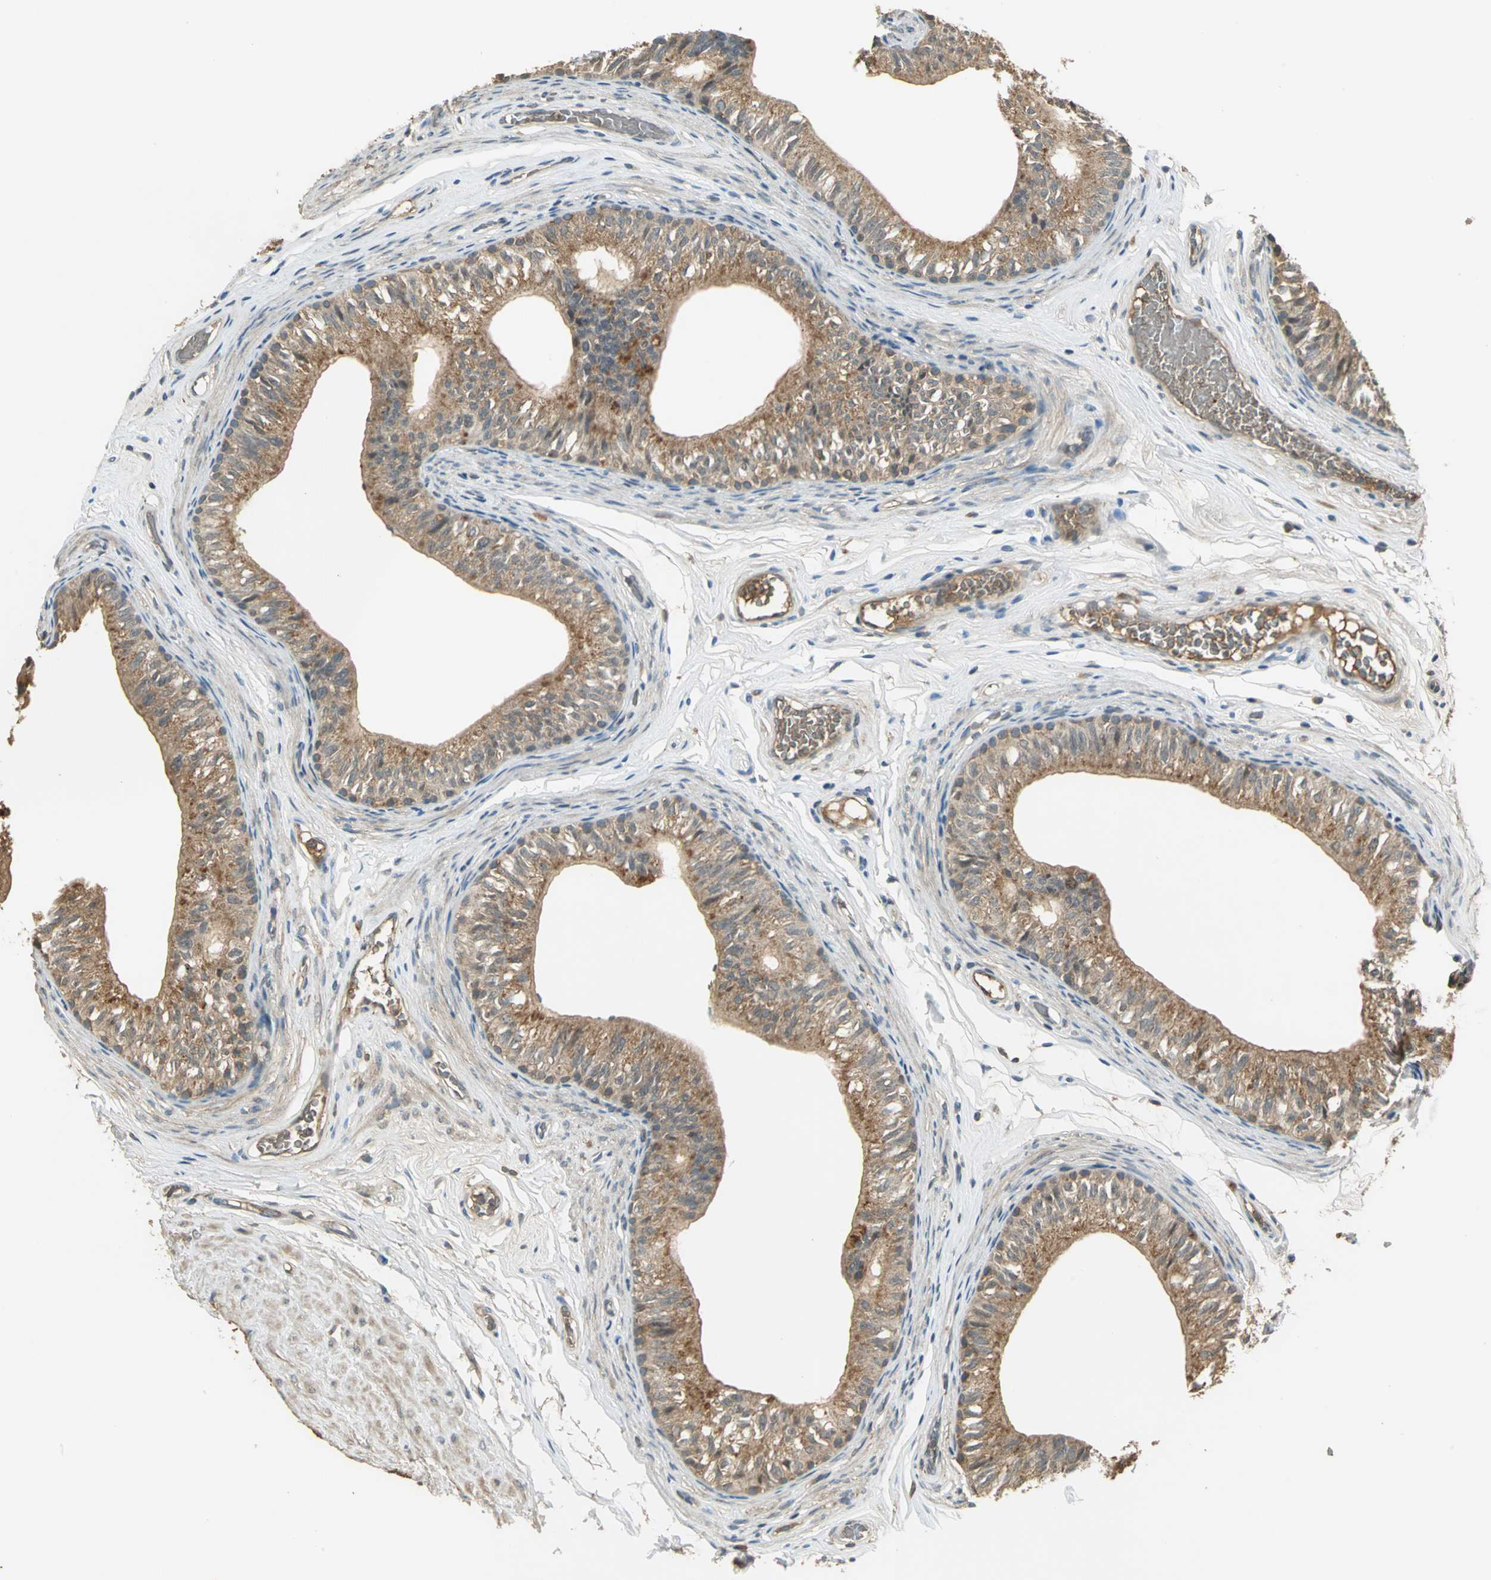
{"staining": {"intensity": "moderate", "quantity": ">75%", "location": "cytoplasmic/membranous"}, "tissue": "epididymis", "cell_type": "Glandular cells", "image_type": "normal", "snomed": [{"axis": "morphology", "description": "Normal tissue, NOS"}, {"axis": "topography", "description": "Testis"}, {"axis": "topography", "description": "Epididymis"}], "caption": "Protein expression analysis of normal epididymis shows moderate cytoplasmic/membranous staining in approximately >75% of glandular cells. (DAB (3,3'-diaminobenzidine) IHC, brown staining for protein, blue staining for nuclei).", "gene": "KEAP1", "patient": {"sex": "male", "age": 36}}